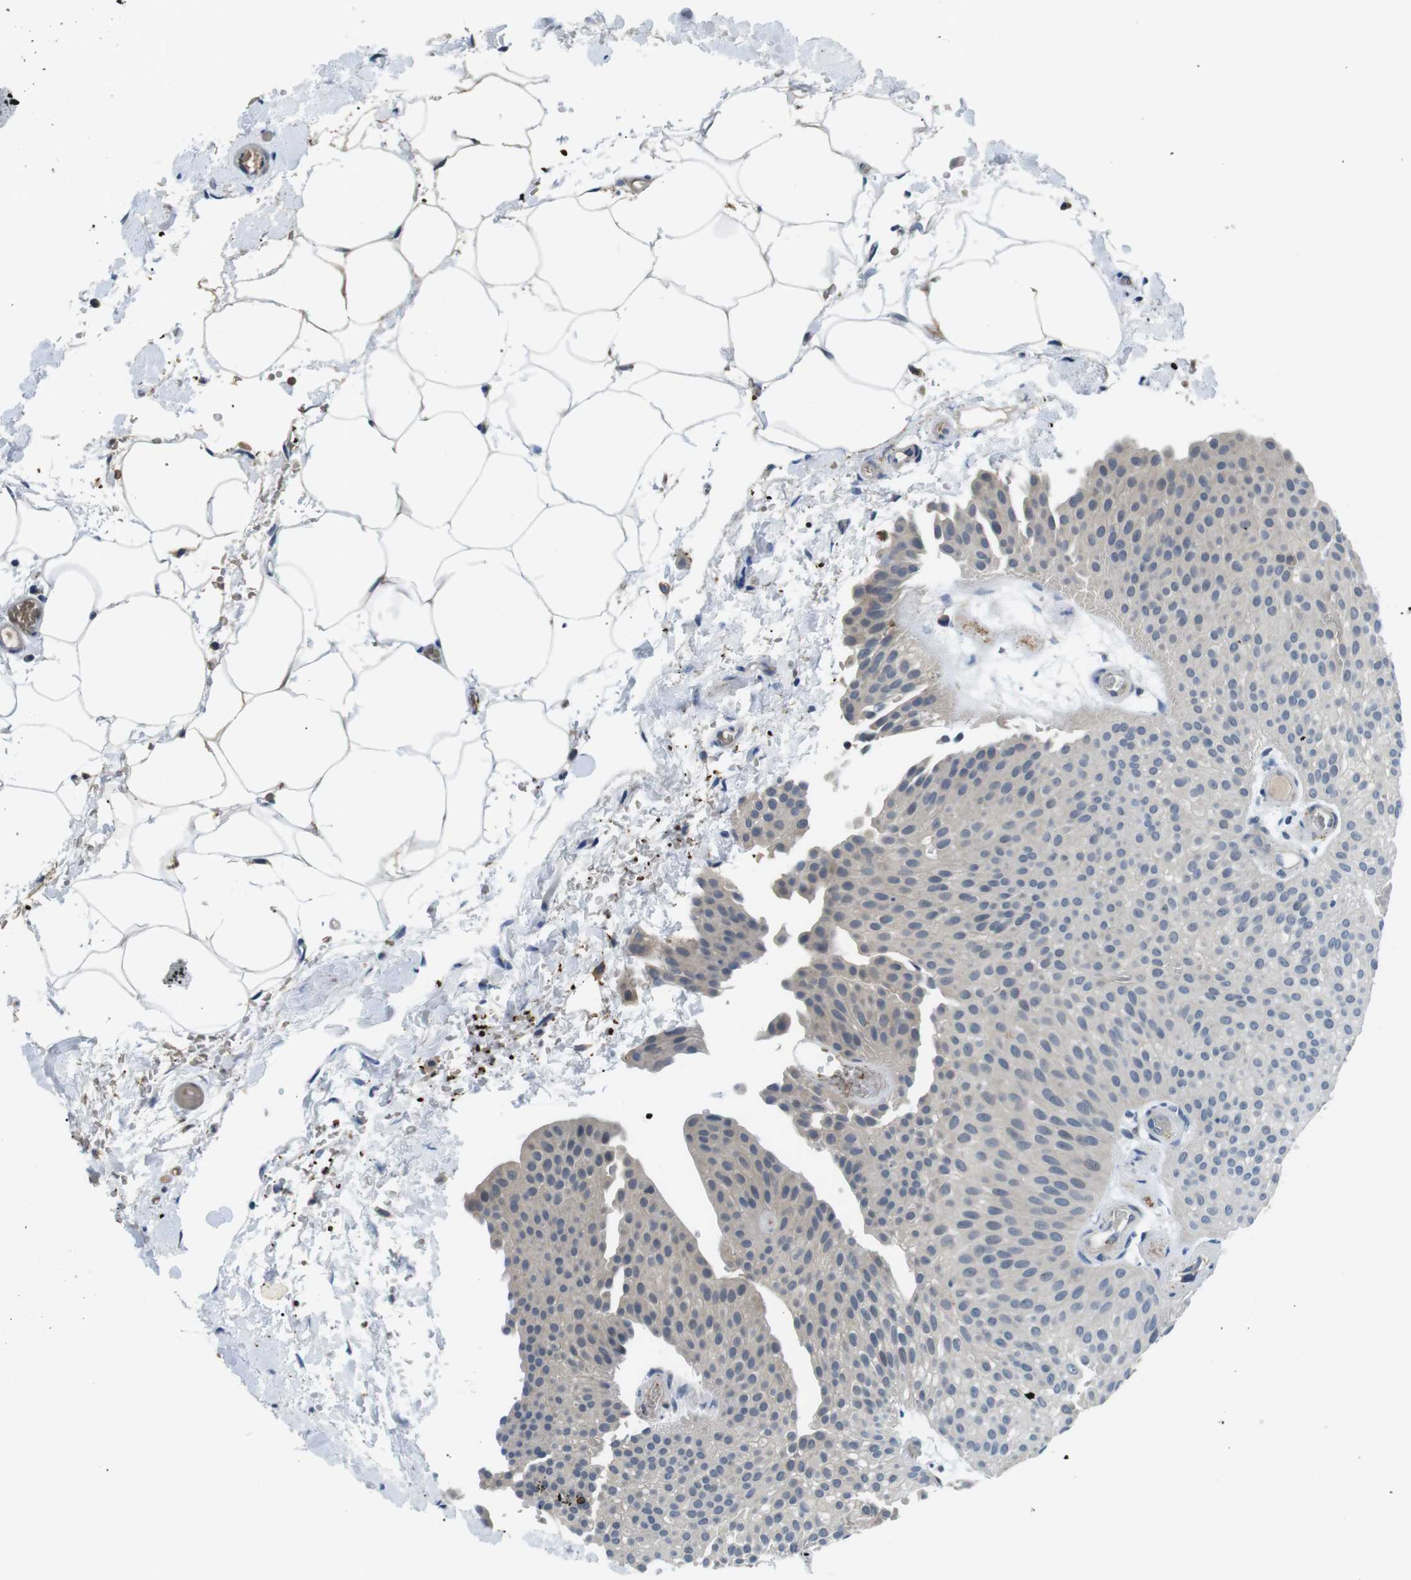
{"staining": {"intensity": "negative", "quantity": "none", "location": "none"}, "tissue": "urothelial cancer", "cell_type": "Tumor cells", "image_type": "cancer", "snomed": [{"axis": "morphology", "description": "Urothelial carcinoma, Low grade"}, {"axis": "topography", "description": "Urinary bladder"}], "caption": "A high-resolution image shows immunohistochemistry (IHC) staining of urothelial cancer, which demonstrates no significant staining in tumor cells.", "gene": "WSCD1", "patient": {"sex": "female", "age": 60}}